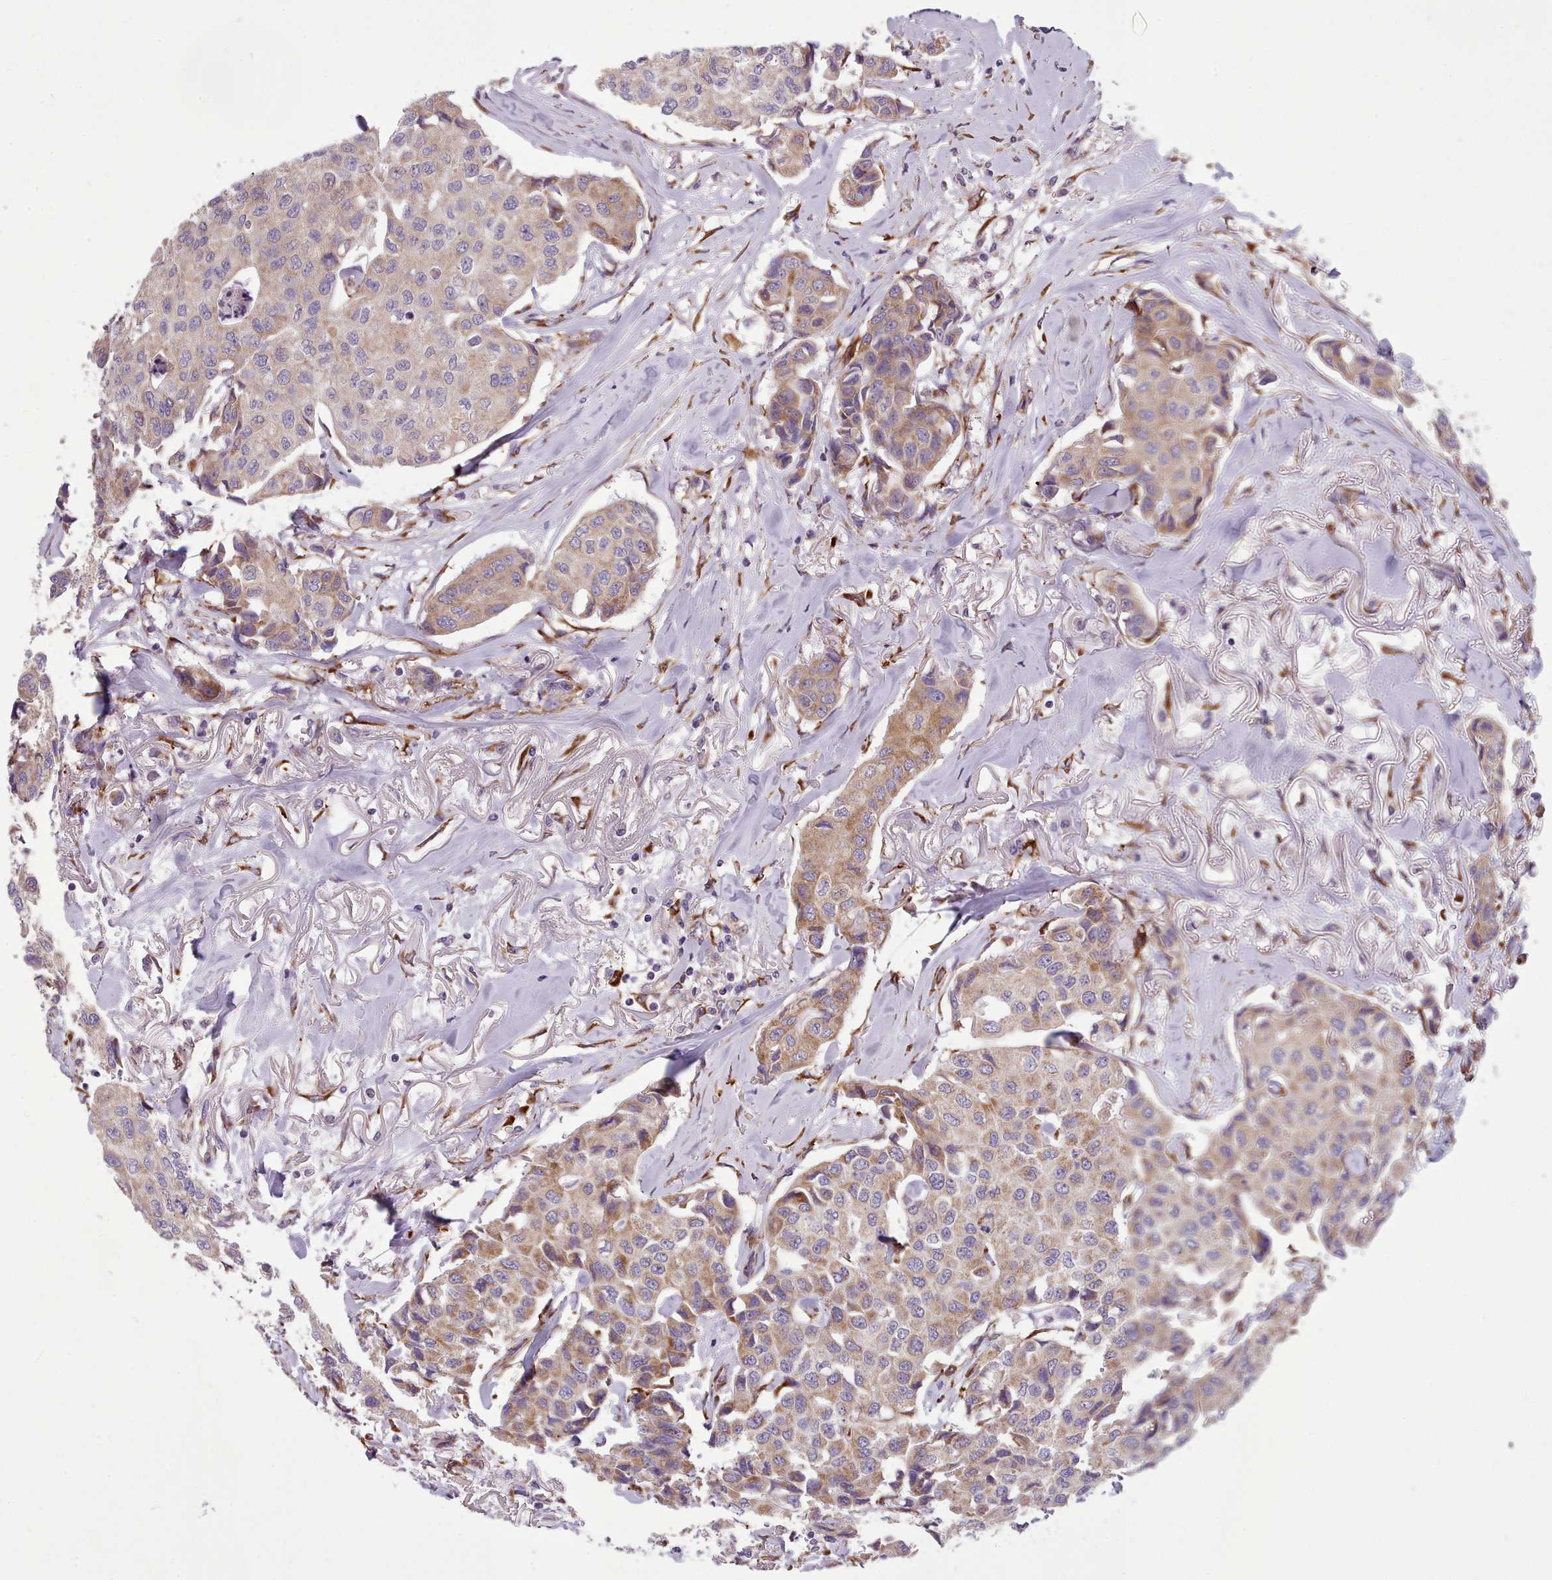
{"staining": {"intensity": "moderate", "quantity": "25%-75%", "location": "cytoplasmic/membranous"}, "tissue": "breast cancer", "cell_type": "Tumor cells", "image_type": "cancer", "snomed": [{"axis": "morphology", "description": "Duct carcinoma"}, {"axis": "topography", "description": "Breast"}], "caption": "Breast cancer tissue exhibits moderate cytoplasmic/membranous positivity in approximately 25%-75% of tumor cells, visualized by immunohistochemistry.", "gene": "FKBP10", "patient": {"sex": "female", "age": 80}}